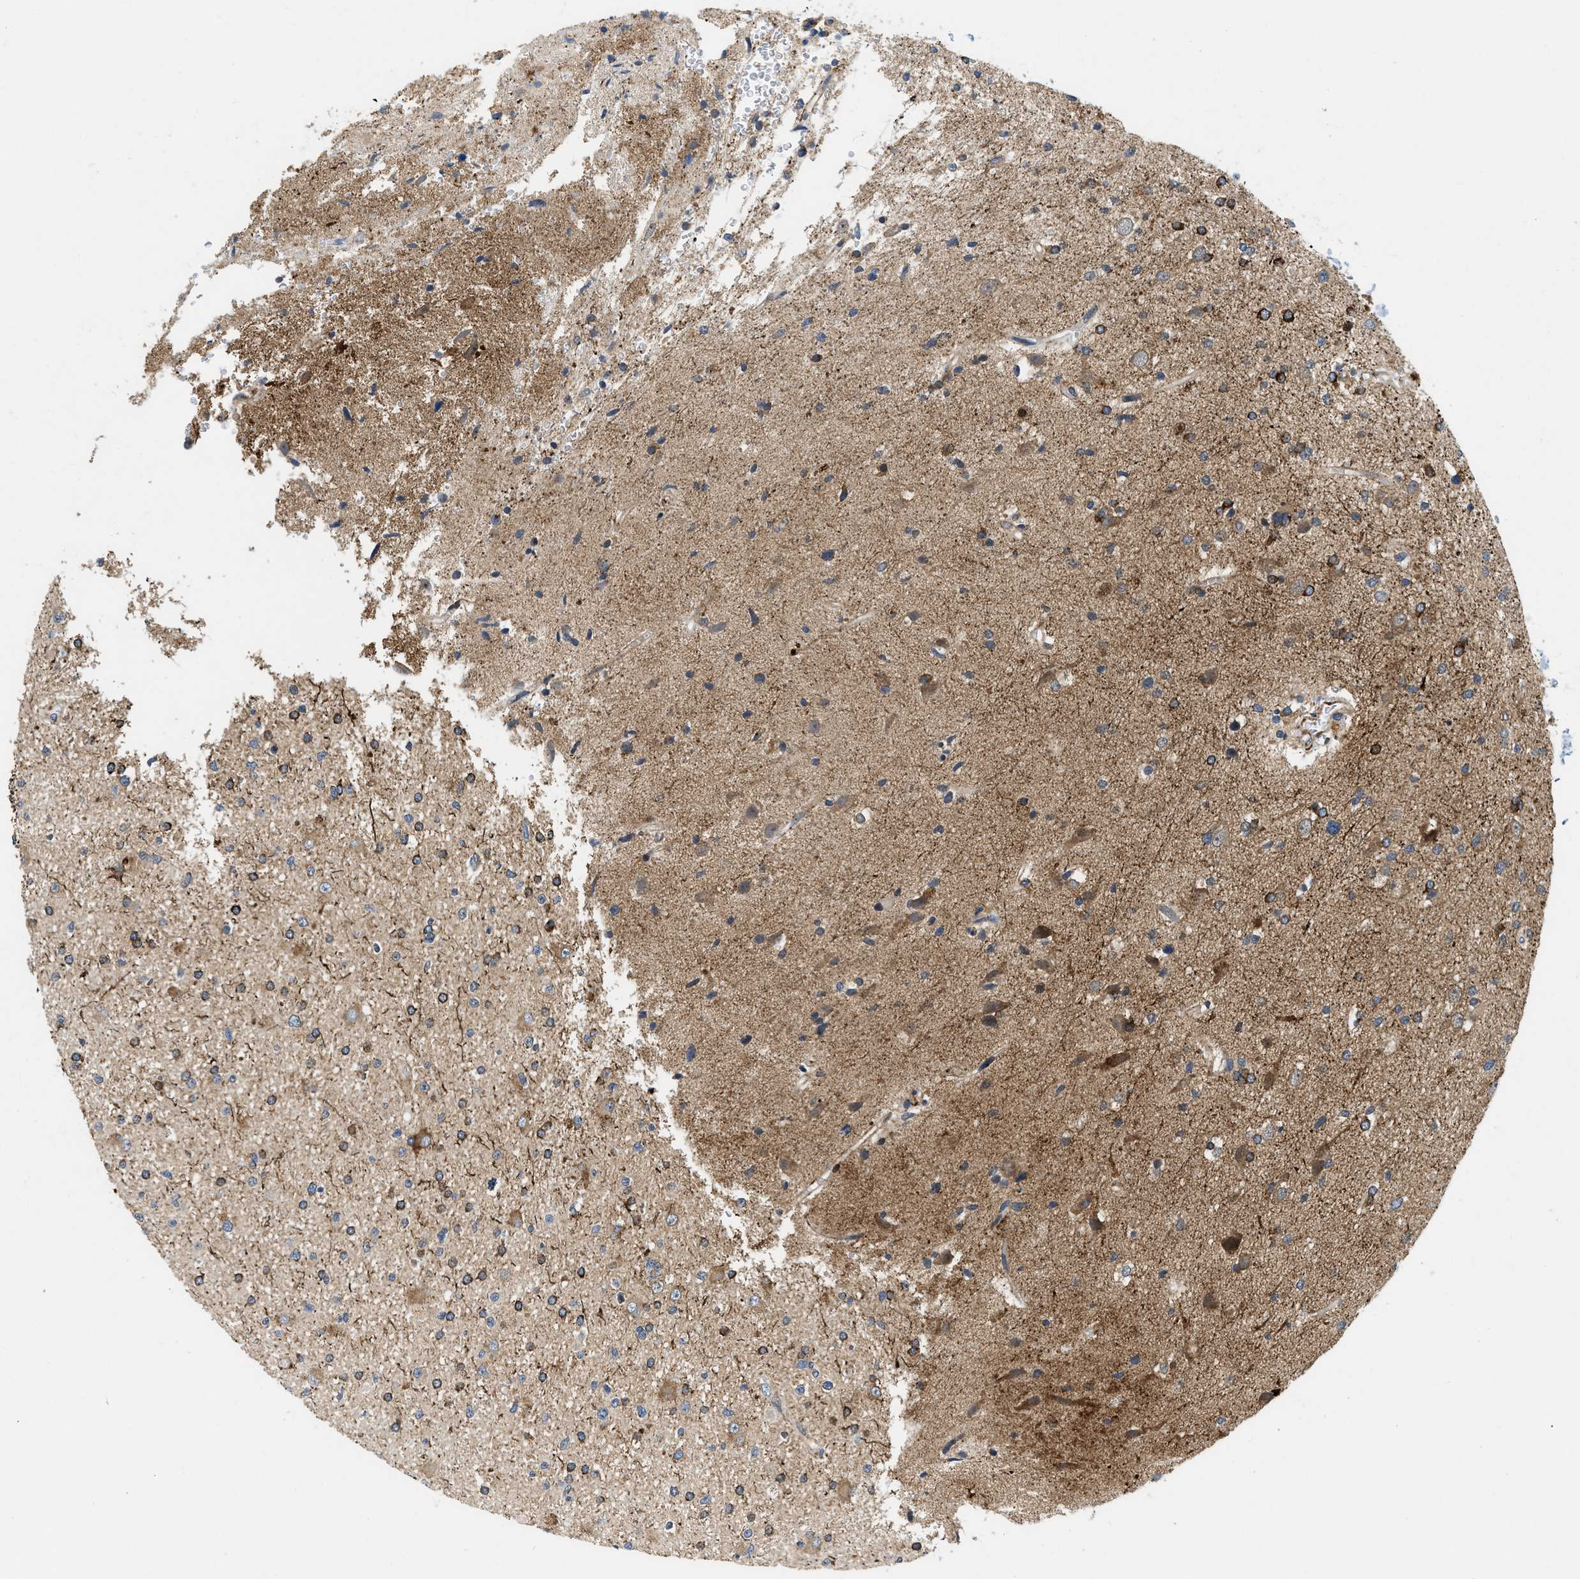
{"staining": {"intensity": "moderate", "quantity": "25%-75%", "location": "cytoplasmic/membranous"}, "tissue": "glioma", "cell_type": "Tumor cells", "image_type": "cancer", "snomed": [{"axis": "morphology", "description": "Glioma, malignant, High grade"}, {"axis": "topography", "description": "Brain"}], "caption": "This is a histology image of immunohistochemistry (IHC) staining of malignant glioma (high-grade), which shows moderate expression in the cytoplasmic/membranous of tumor cells.", "gene": "ZNF599", "patient": {"sex": "male", "age": 33}}